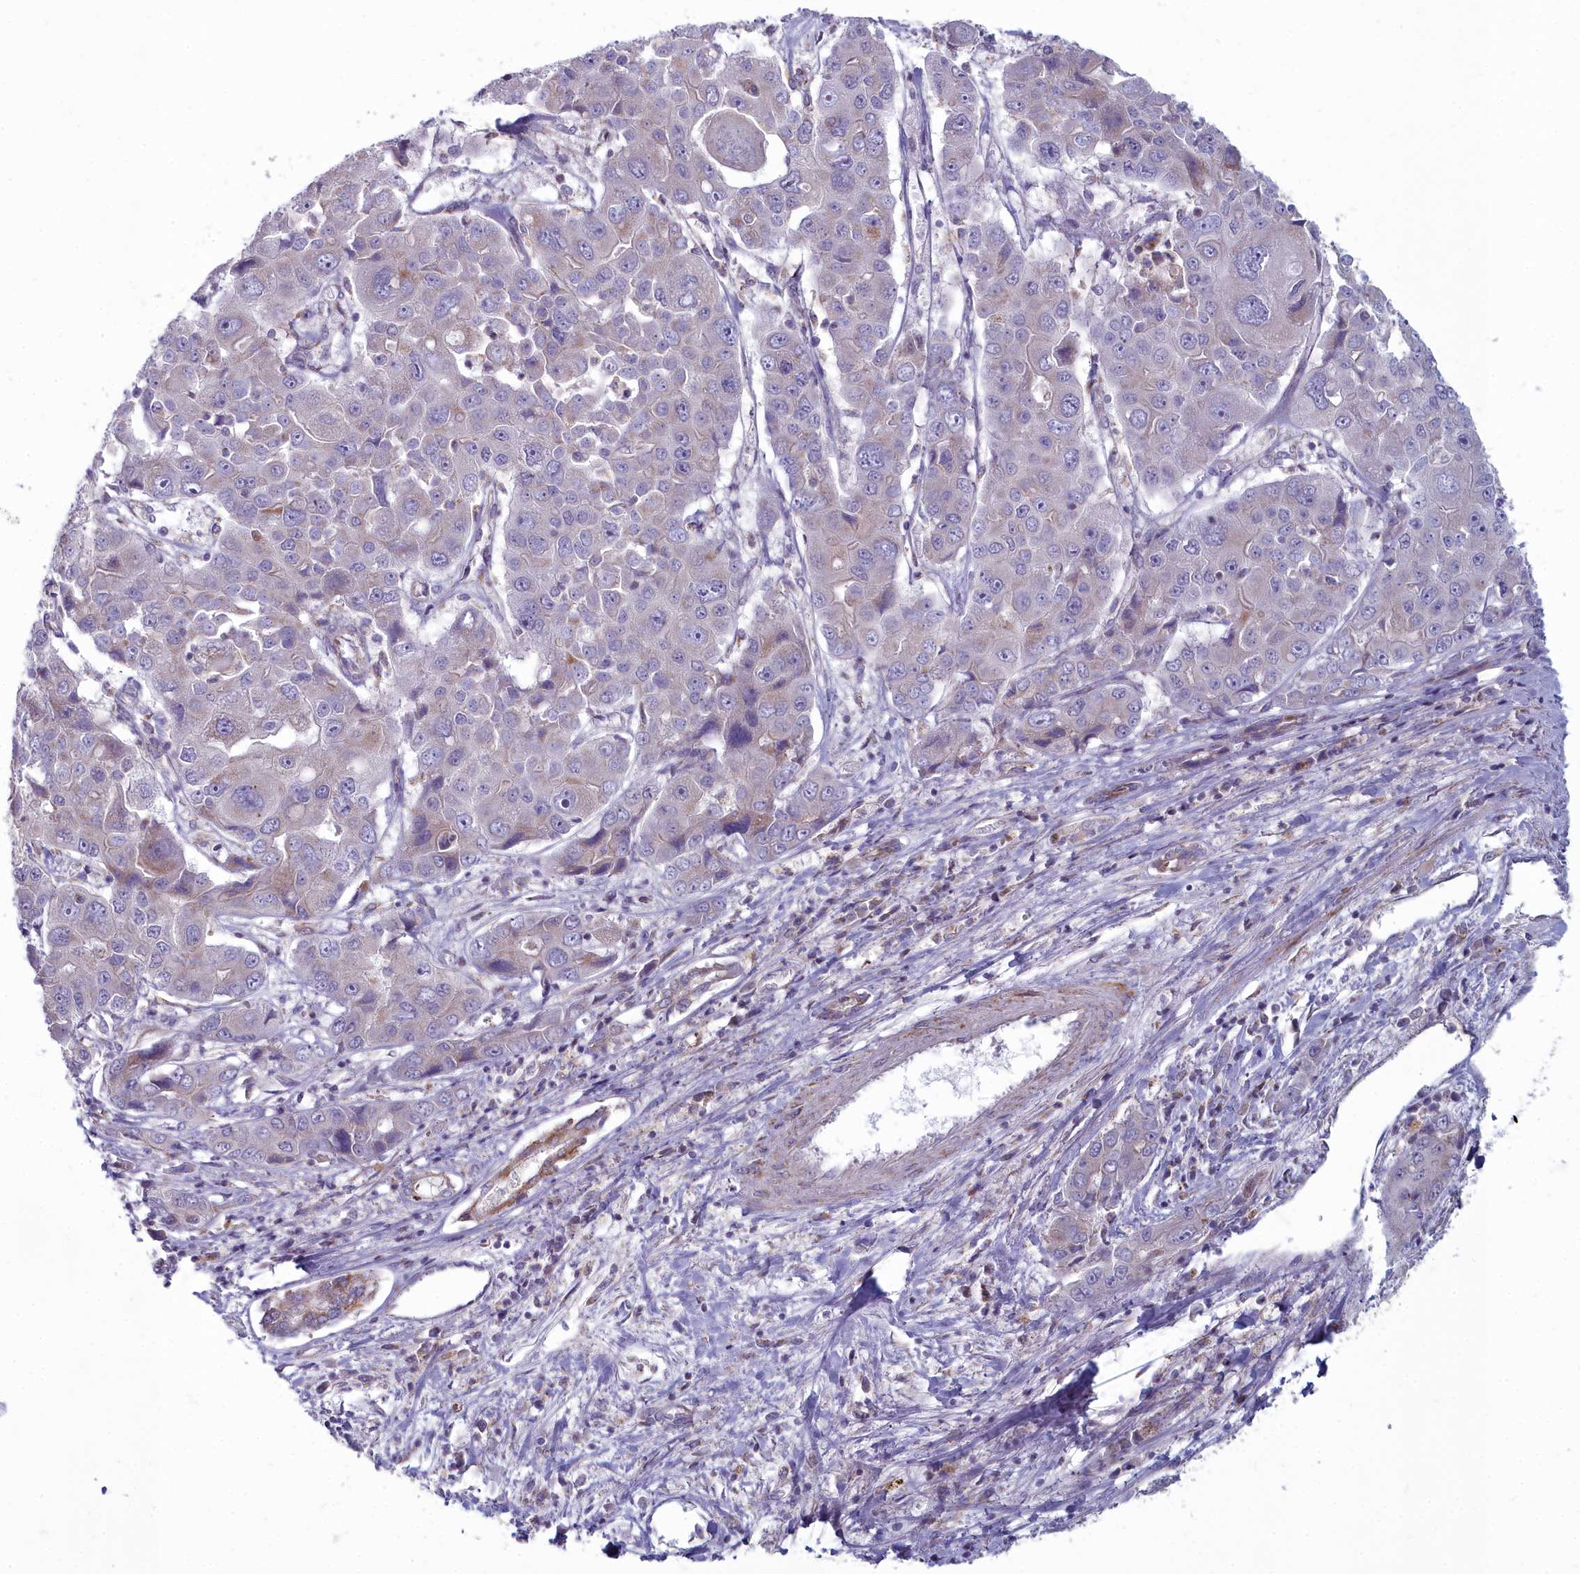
{"staining": {"intensity": "negative", "quantity": "none", "location": "none"}, "tissue": "liver cancer", "cell_type": "Tumor cells", "image_type": "cancer", "snomed": [{"axis": "morphology", "description": "Cholangiocarcinoma"}, {"axis": "topography", "description": "Liver"}], "caption": "This is an IHC image of liver cholangiocarcinoma. There is no positivity in tumor cells.", "gene": "INSYN2A", "patient": {"sex": "male", "age": 67}}